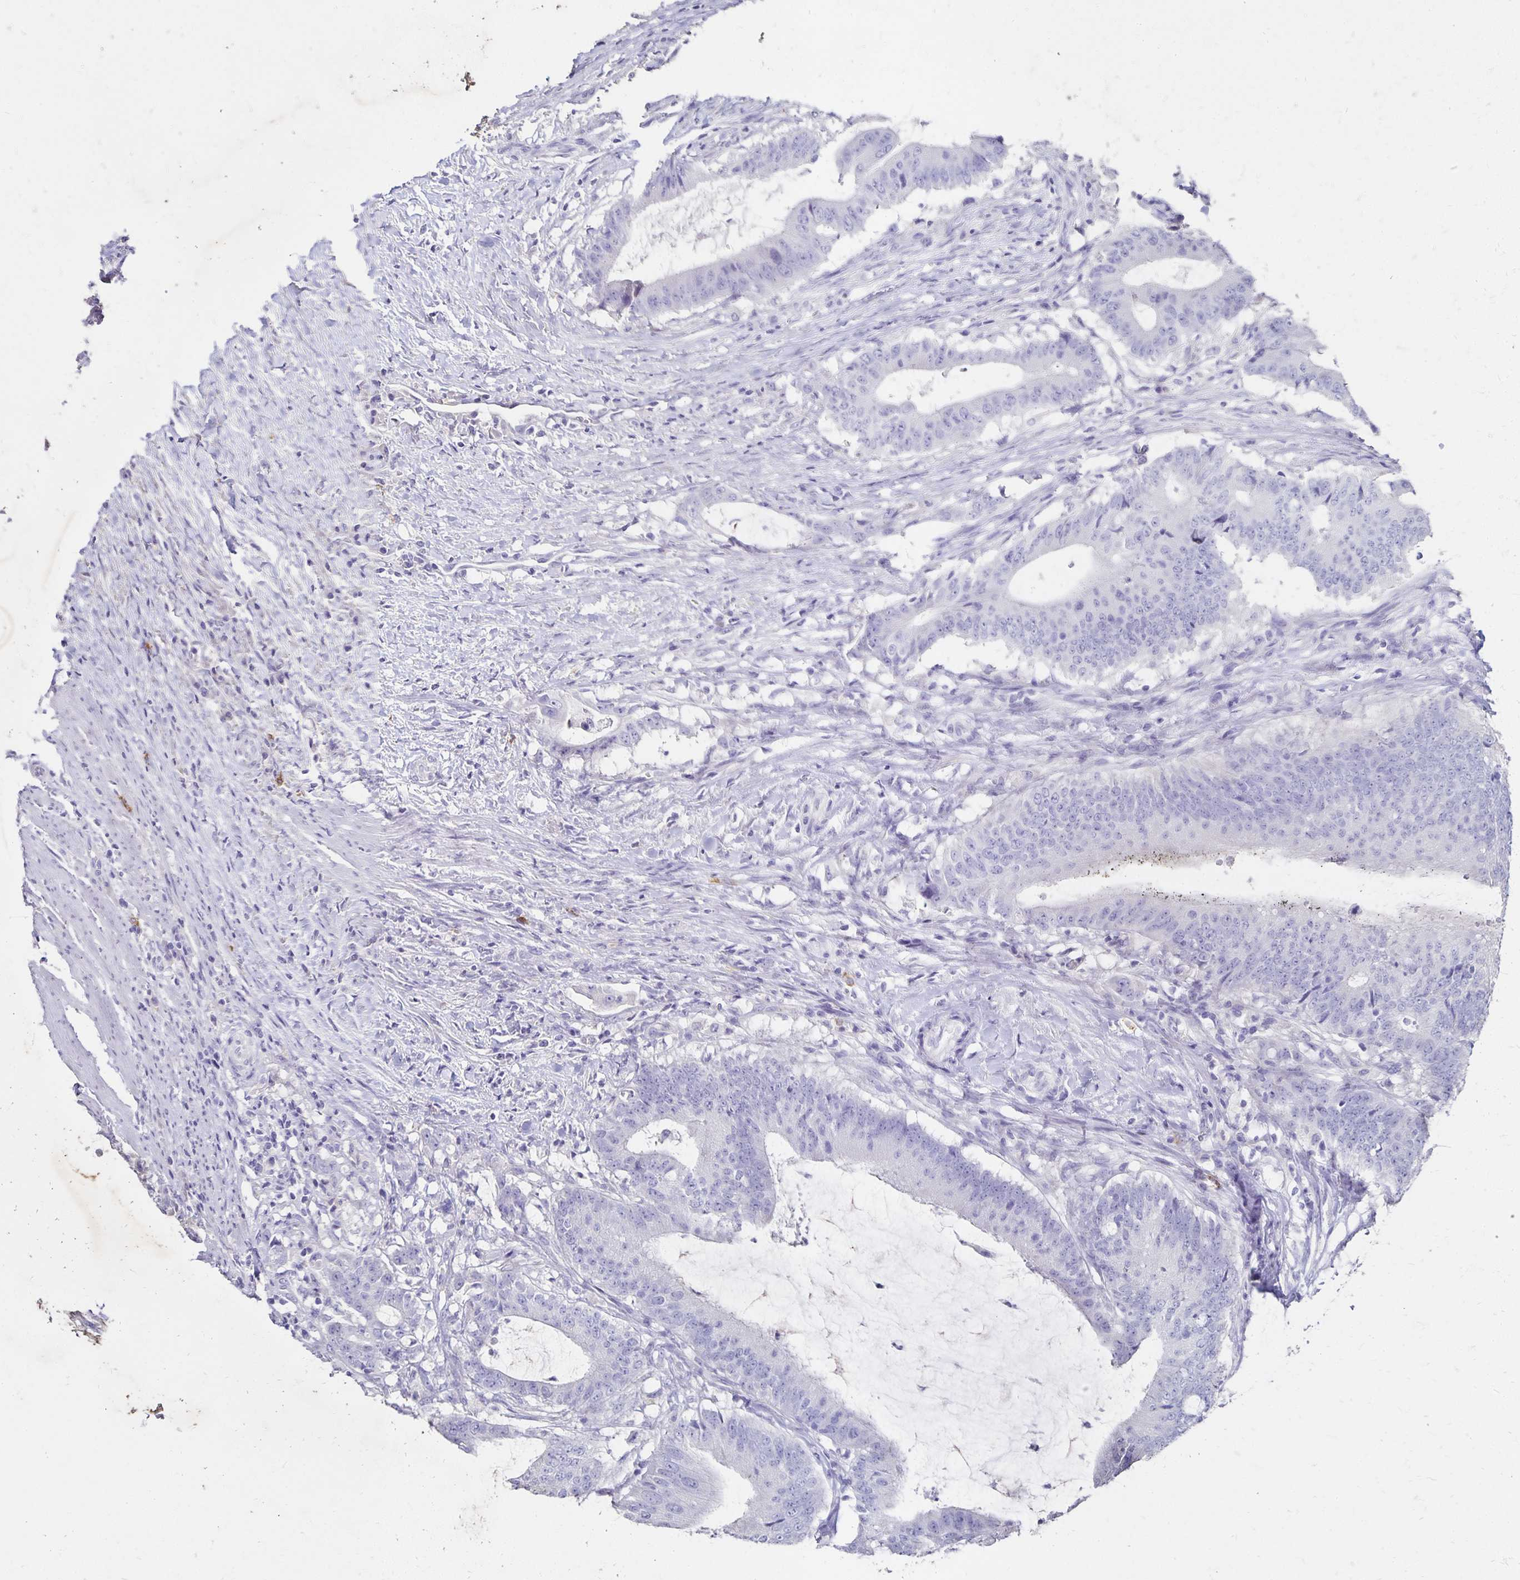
{"staining": {"intensity": "negative", "quantity": "none", "location": "none"}, "tissue": "colorectal cancer", "cell_type": "Tumor cells", "image_type": "cancer", "snomed": [{"axis": "morphology", "description": "Adenocarcinoma, NOS"}, {"axis": "topography", "description": "Colon"}], "caption": "This is an immunohistochemistry micrograph of colorectal adenocarcinoma. There is no staining in tumor cells.", "gene": "DYNLT4", "patient": {"sex": "female", "age": 43}}